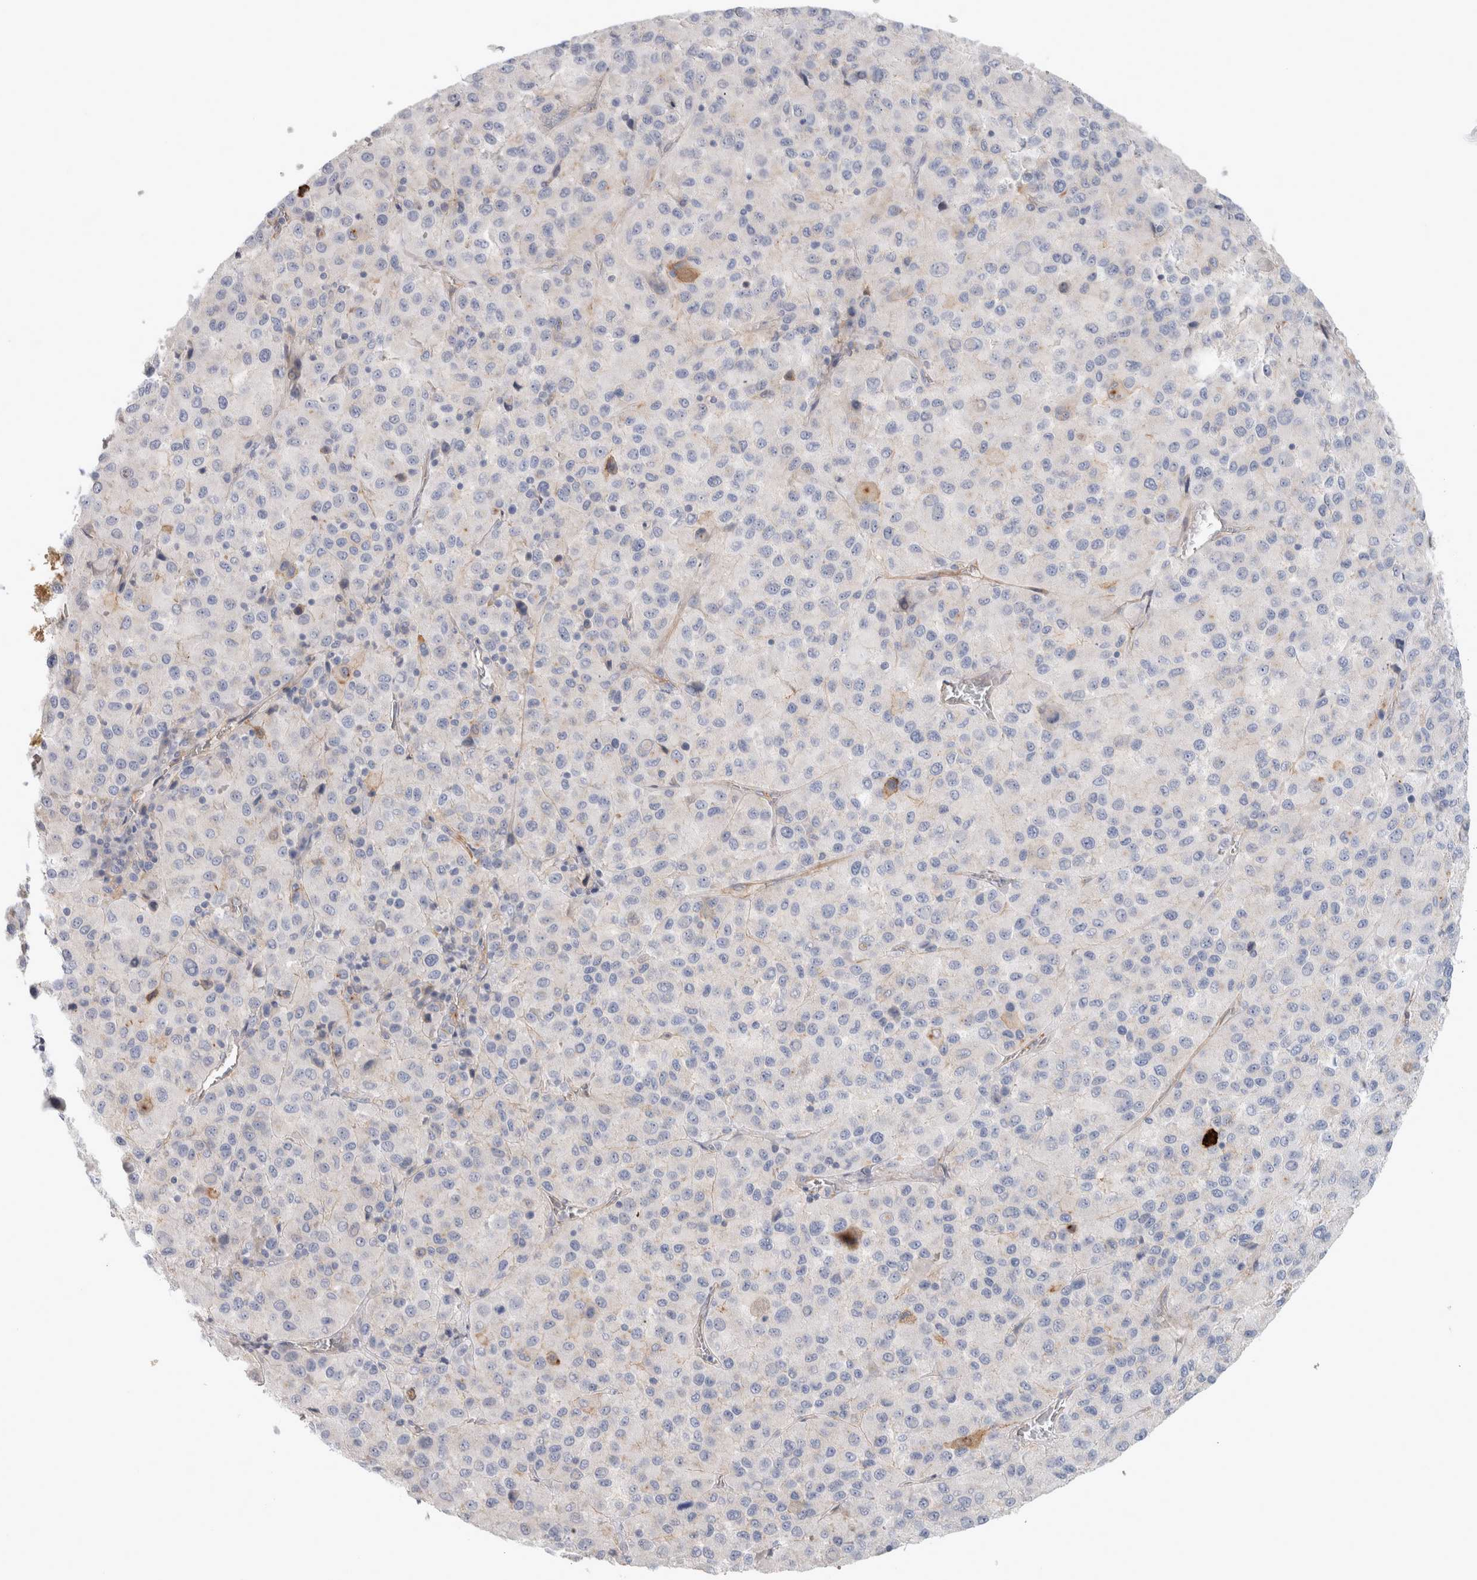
{"staining": {"intensity": "negative", "quantity": "none", "location": "none"}, "tissue": "melanoma", "cell_type": "Tumor cells", "image_type": "cancer", "snomed": [{"axis": "morphology", "description": "Malignant melanoma, Metastatic site"}, {"axis": "topography", "description": "Lung"}], "caption": "A high-resolution micrograph shows IHC staining of melanoma, which exhibits no significant positivity in tumor cells.", "gene": "CD55", "patient": {"sex": "male", "age": 64}}